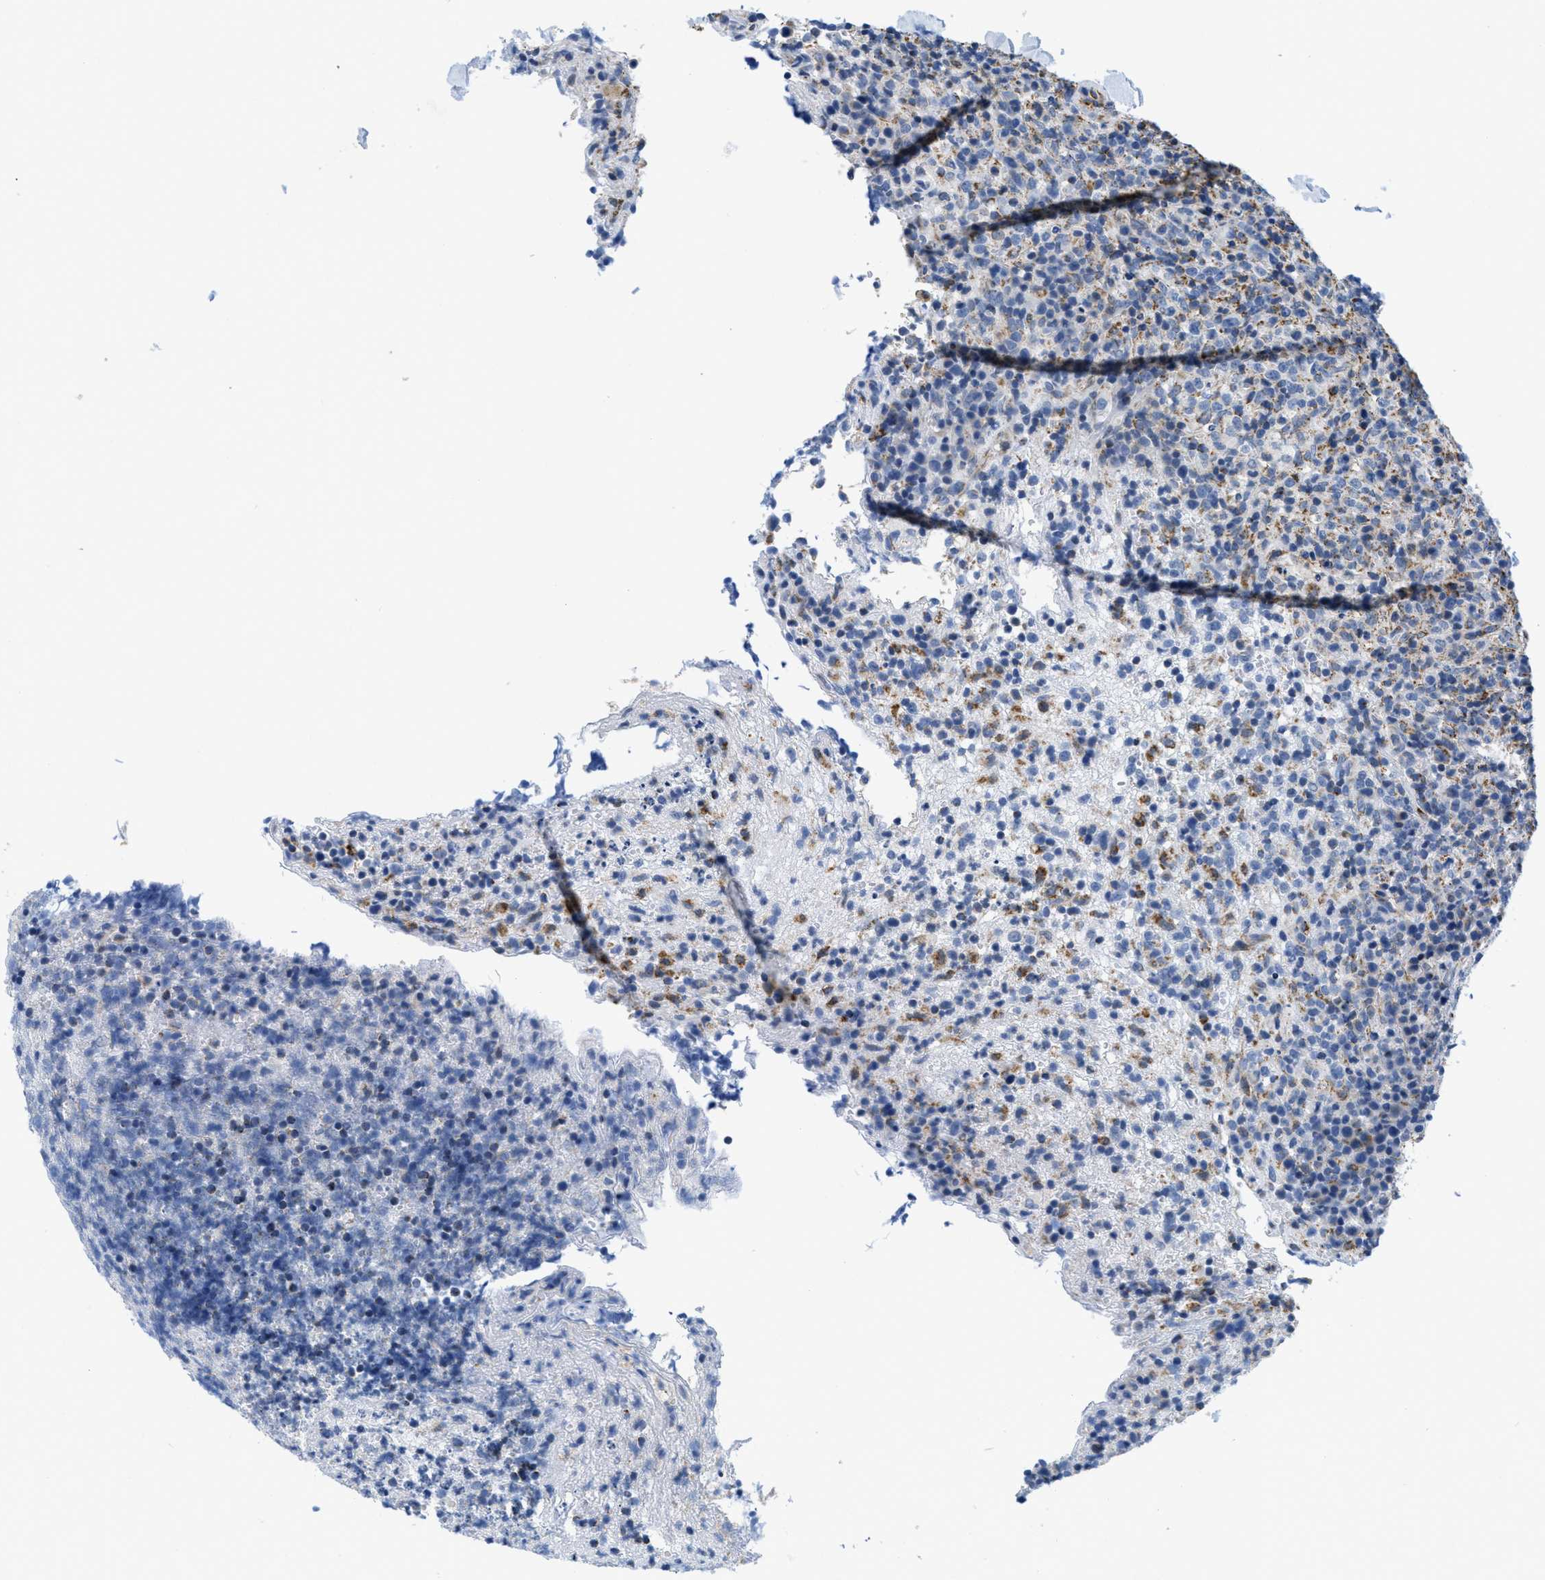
{"staining": {"intensity": "weak", "quantity": "<25%", "location": "cytoplasmic/membranous"}, "tissue": "lymphoma", "cell_type": "Tumor cells", "image_type": "cancer", "snomed": [{"axis": "morphology", "description": "Malignant lymphoma, non-Hodgkin's type, High grade"}, {"axis": "topography", "description": "Lymph node"}], "caption": "High-grade malignant lymphoma, non-Hodgkin's type was stained to show a protein in brown. There is no significant expression in tumor cells.", "gene": "KCNJ5", "patient": {"sex": "female", "age": 76}}